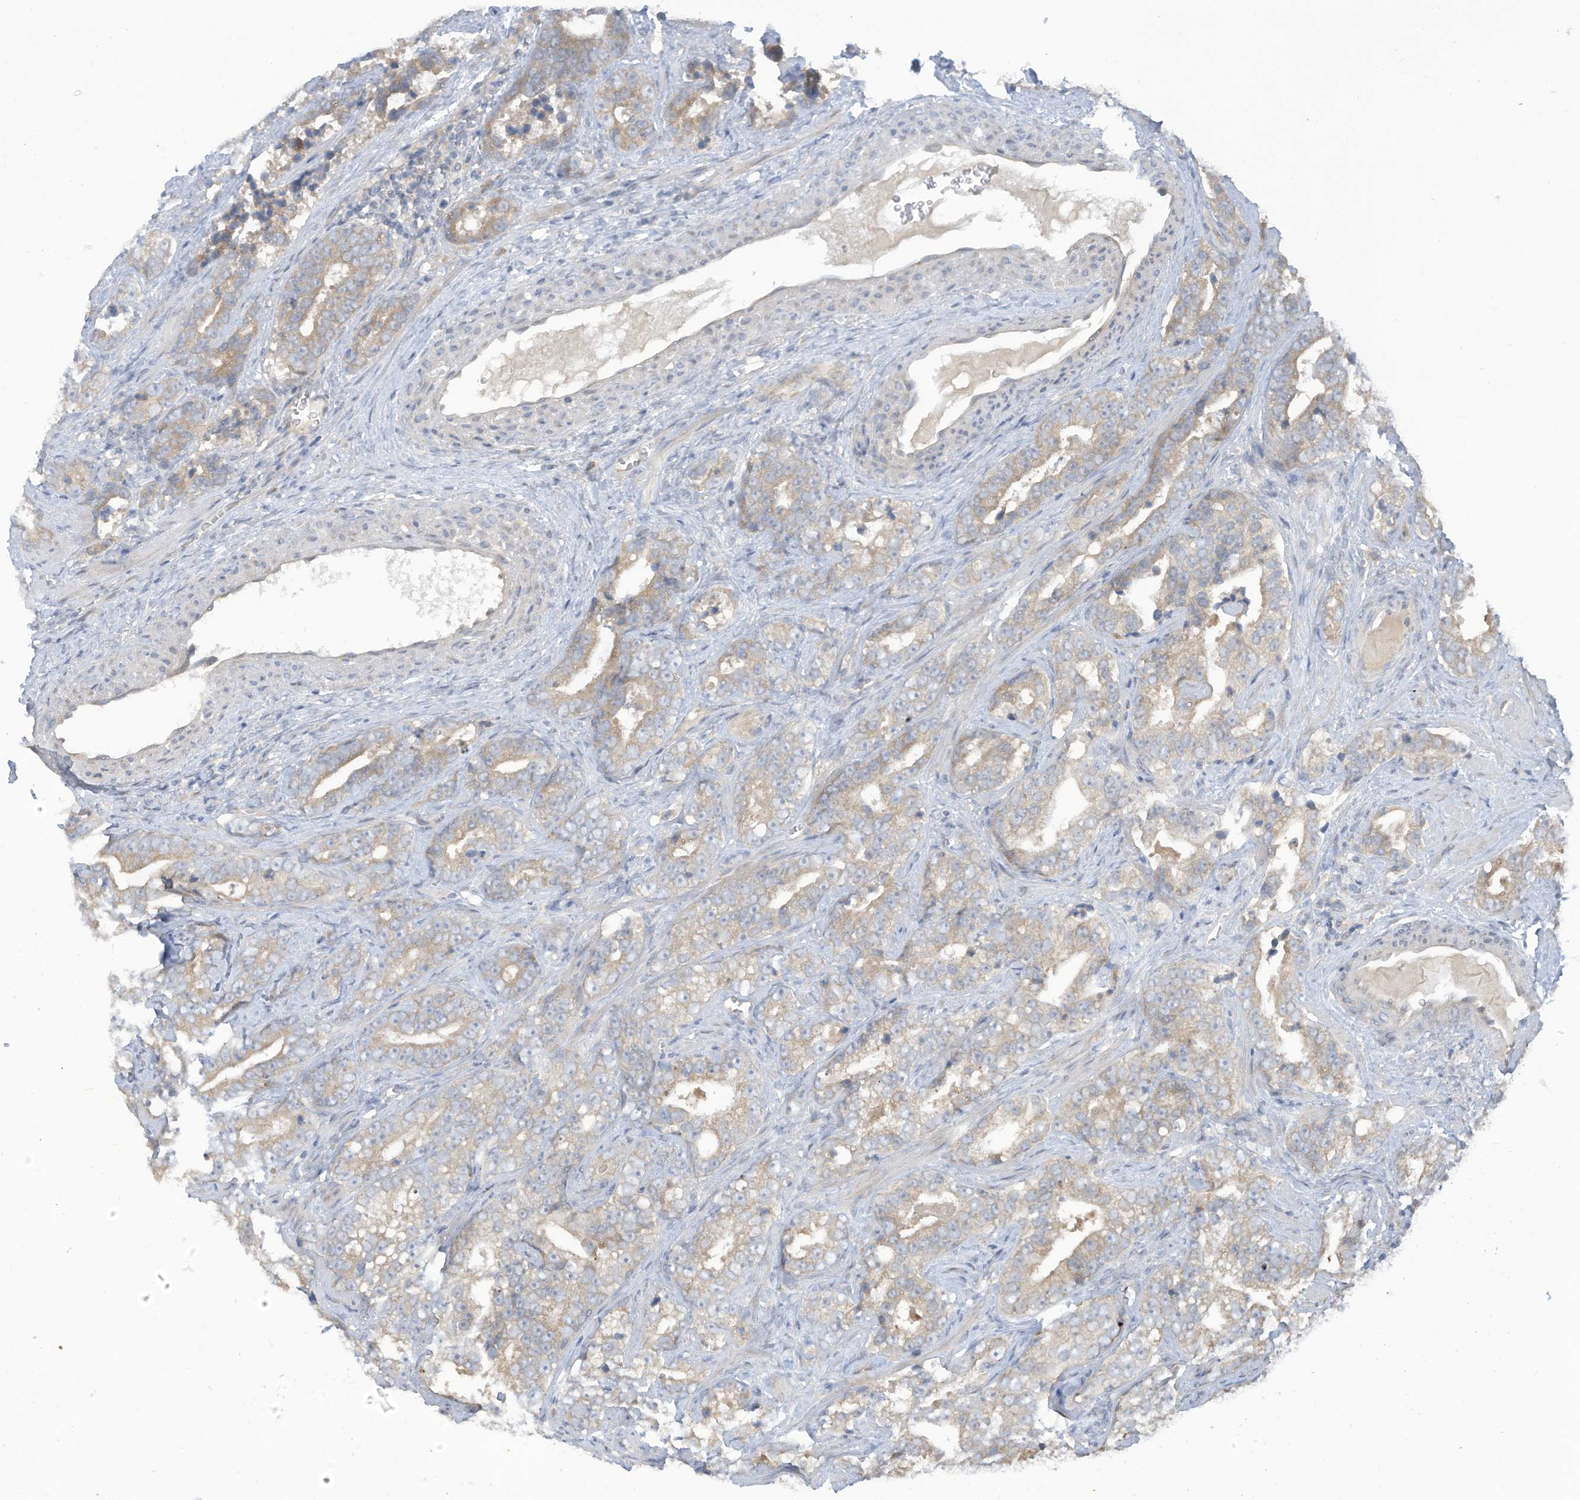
{"staining": {"intensity": "weak", "quantity": "<25%", "location": "cytoplasmic/membranous"}, "tissue": "prostate cancer", "cell_type": "Tumor cells", "image_type": "cancer", "snomed": [{"axis": "morphology", "description": "Adenocarcinoma, High grade"}, {"axis": "topography", "description": "Prostate"}], "caption": "Tumor cells show no significant protein expression in high-grade adenocarcinoma (prostate). (Immunohistochemistry, brightfield microscopy, high magnification).", "gene": "LRRN2", "patient": {"sex": "male", "age": 62}}